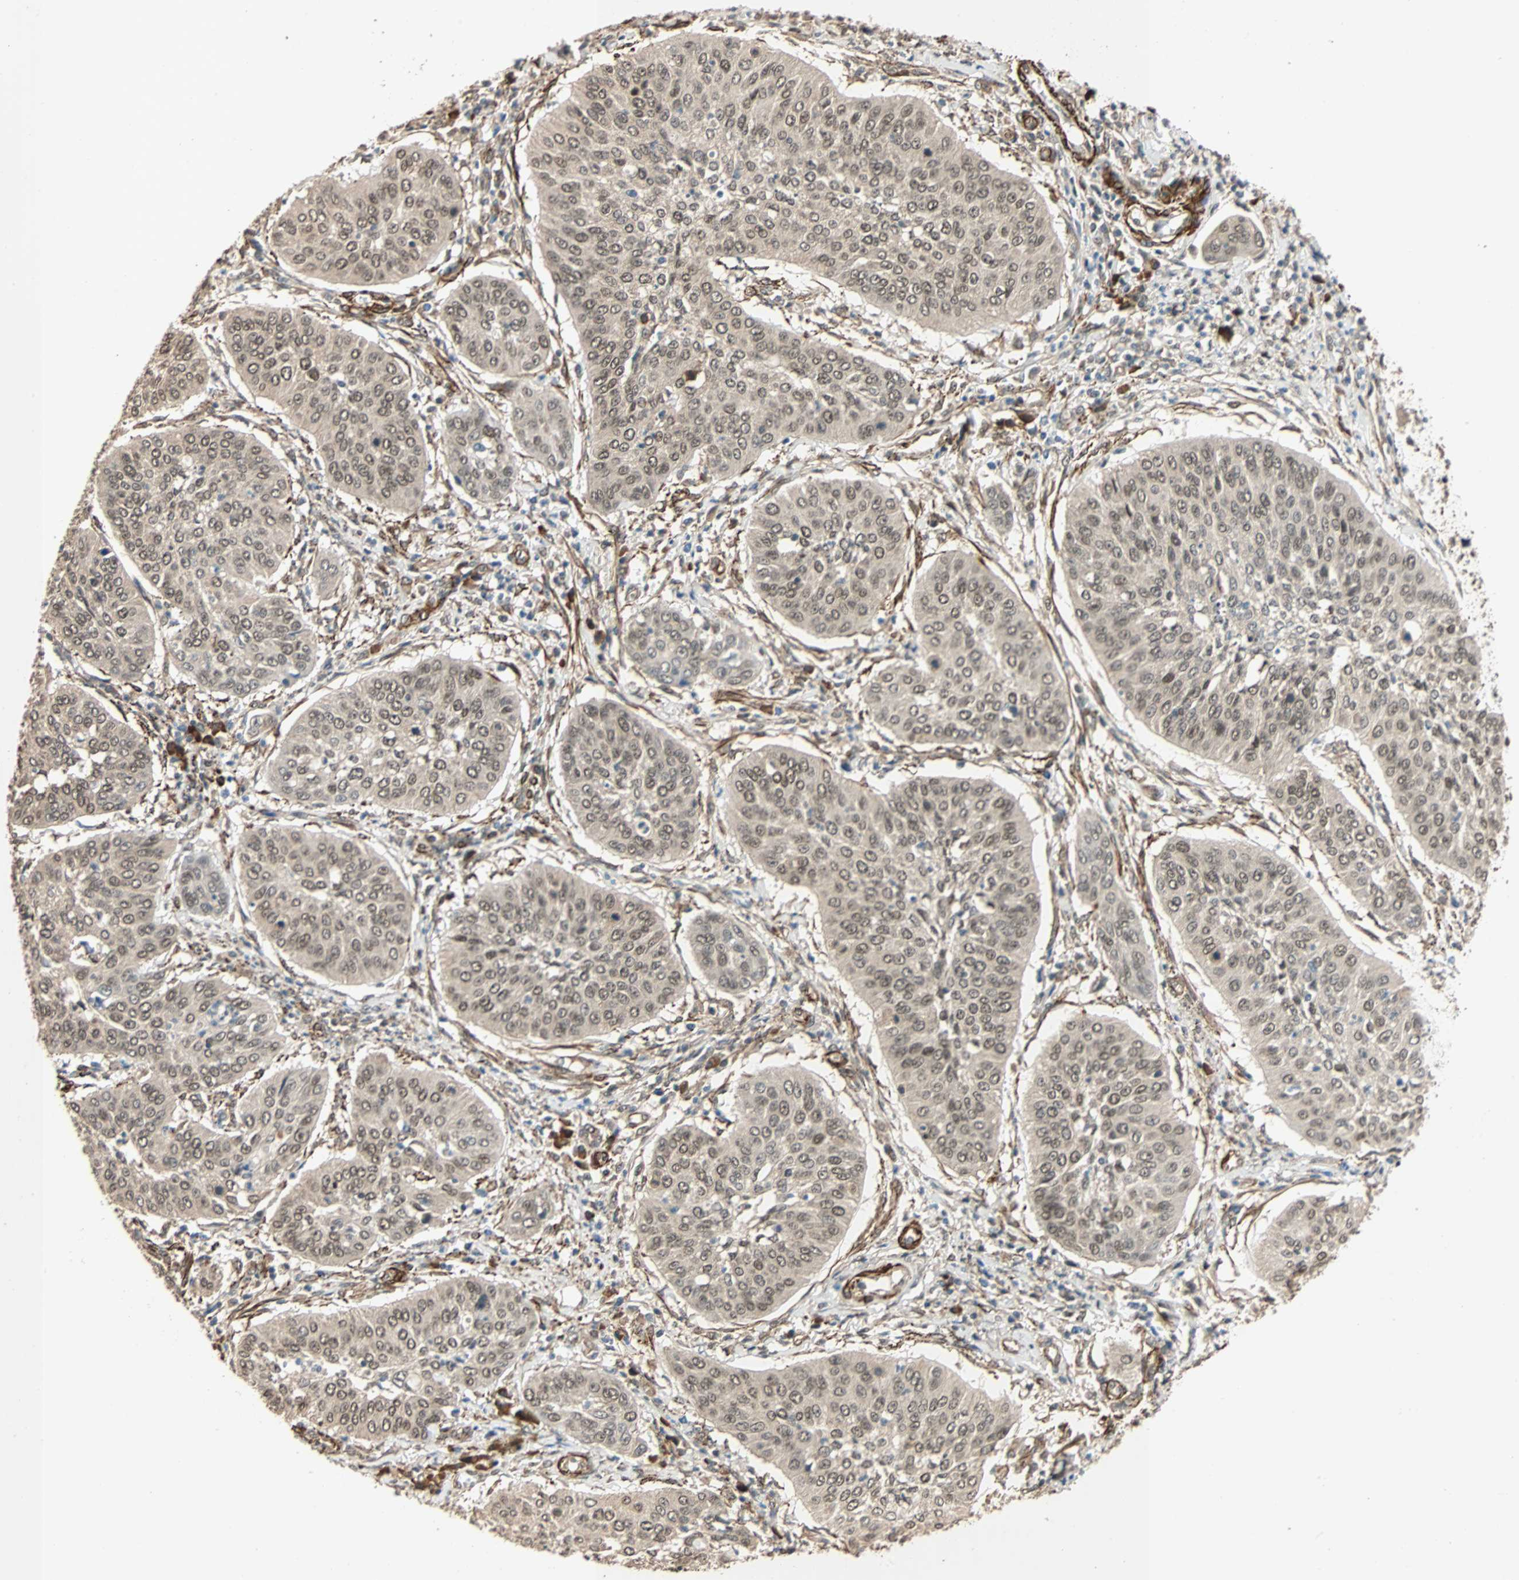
{"staining": {"intensity": "moderate", "quantity": "25%-75%", "location": "nuclear"}, "tissue": "cervical cancer", "cell_type": "Tumor cells", "image_type": "cancer", "snomed": [{"axis": "morphology", "description": "Normal tissue, NOS"}, {"axis": "morphology", "description": "Squamous cell carcinoma, NOS"}, {"axis": "topography", "description": "Cervix"}], "caption": "Protein staining of cervical squamous cell carcinoma tissue reveals moderate nuclear expression in approximately 25%-75% of tumor cells.", "gene": "QSER1", "patient": {"sex": "female", "age": 39}}